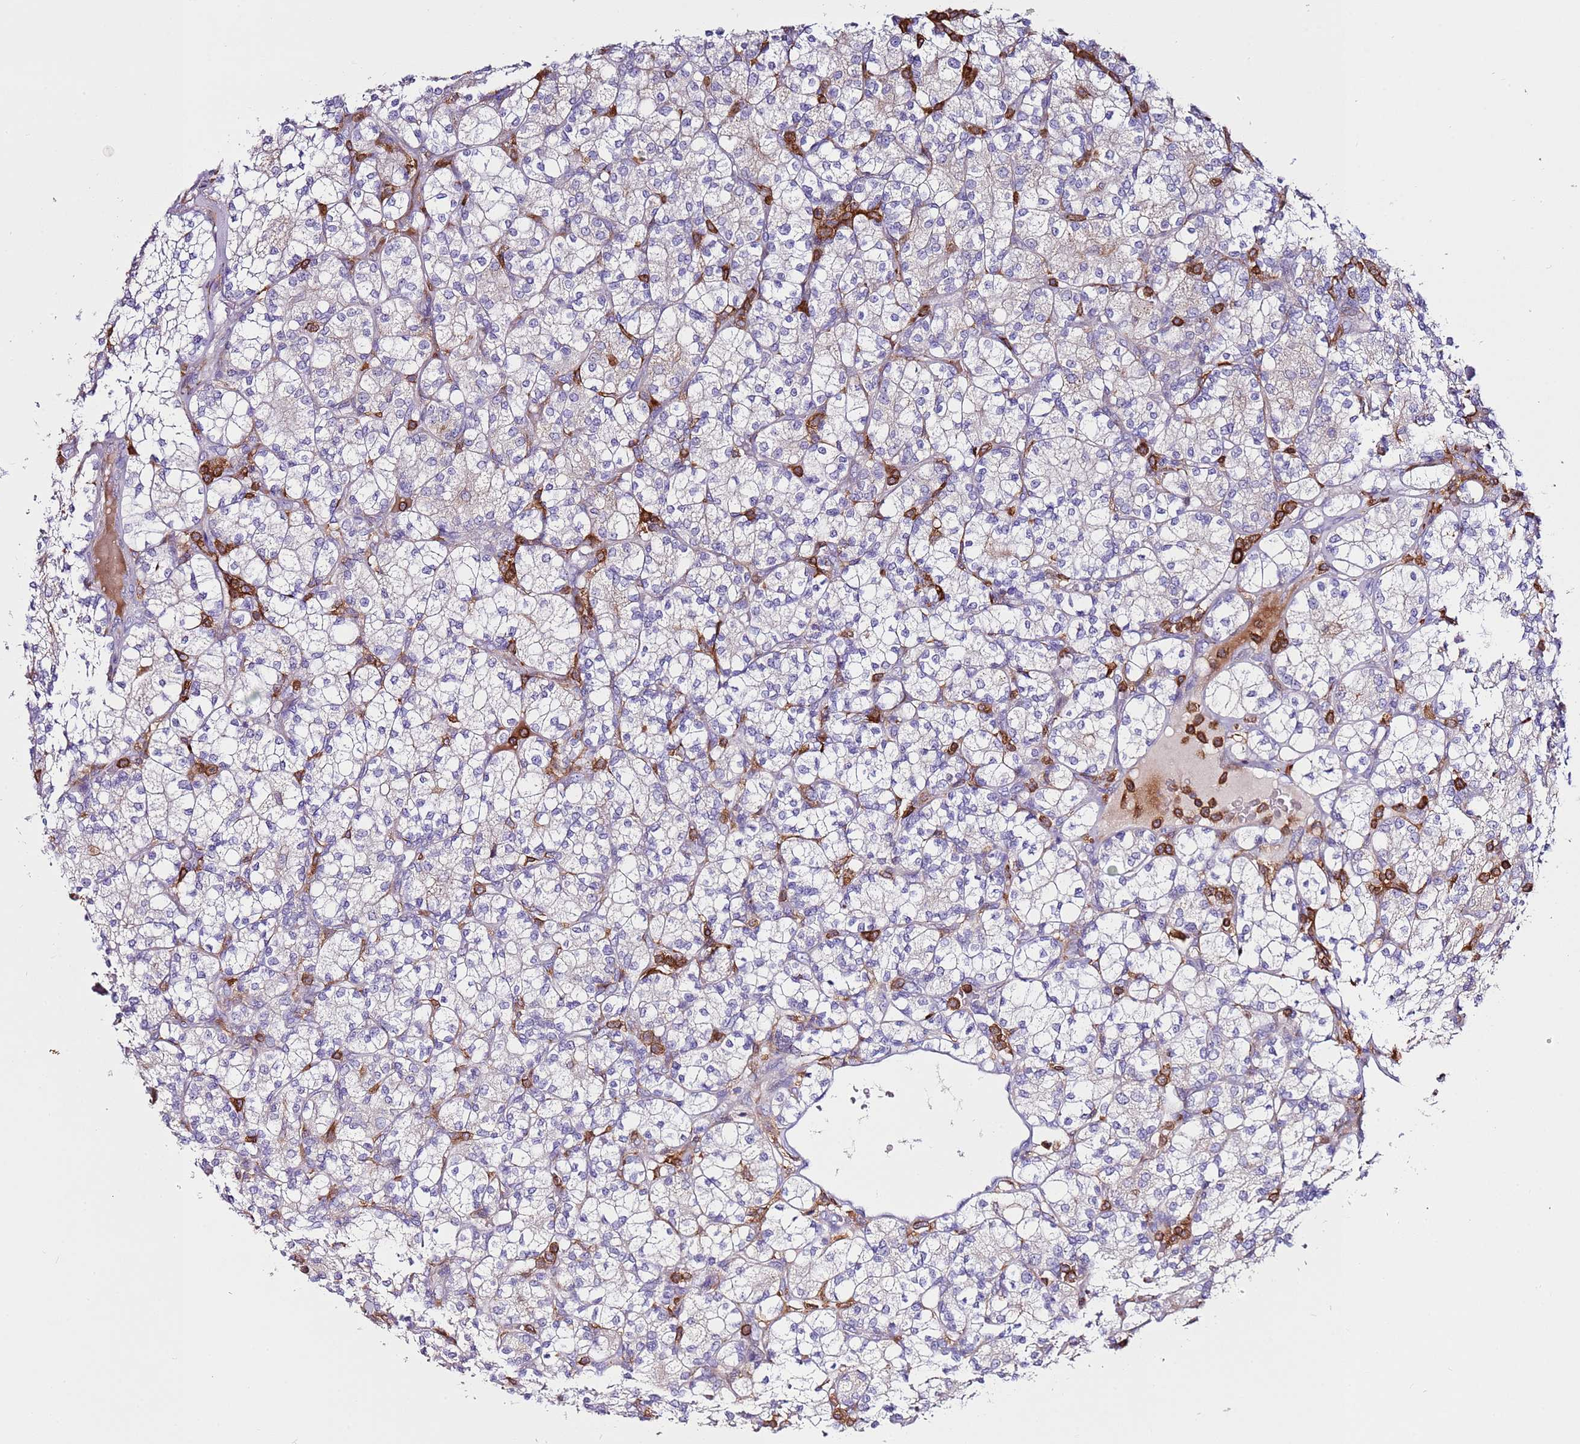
{"staining": {"intensity": "negative", "quantity": "none", "location": "none"}, "tissue": "renal cancer", "cell_type": "Tumor cells", "image_type": "cancer", "snomed": [{"axis": "morphology", "description": "Adenocarcinoma, NOS"}, {"axis": "topography", "description": "Kidney"}], "caption": "A micrograph of human renal adenocarcinoma is negative for staining in tumor cells.", "gene": "TTPAL", "patient": {"sex": "male", "age": 77}}